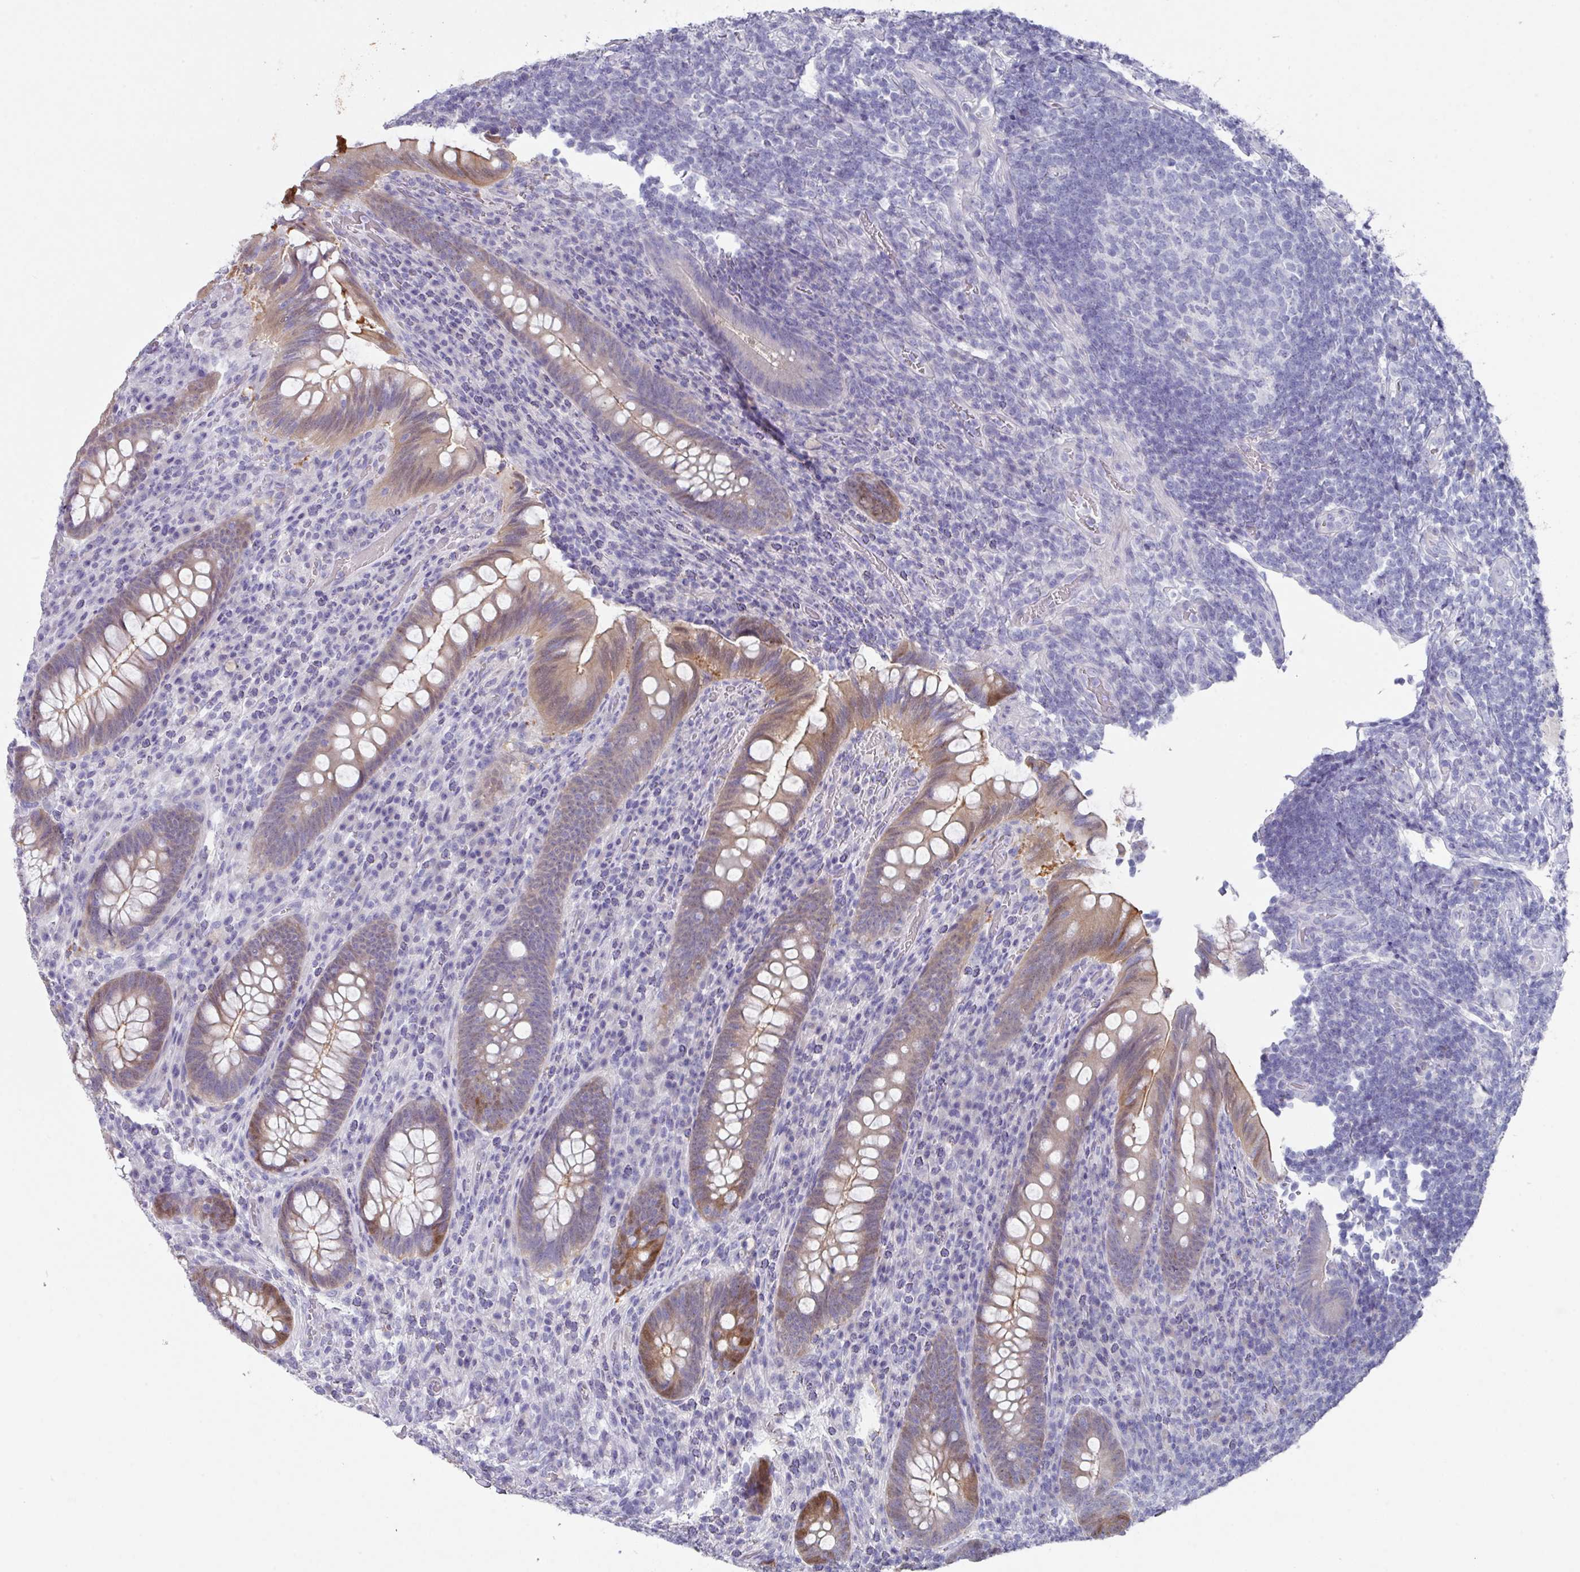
{"staining": {"intensity": "moderate", "quantity": "25%-75%", "location": "cytoplasmic/membranous,nuclear"}, "tissue": "appendix", "cell_type": "Glandular cells", "image_type": "normal", "snomed": [{"axis": "morphology", "description": "Normal tissue, NOS"}, {"axis": "topography", "description": "Appendix"}], "caption": "Protein expression analysis of benign human appendix reveals moderate cytoplasmic/membranous,nuclear expression in about 25%-75% of glandular cells.", "gene": "DEFB115", "patient": {"sex": "female", "age": 43}}